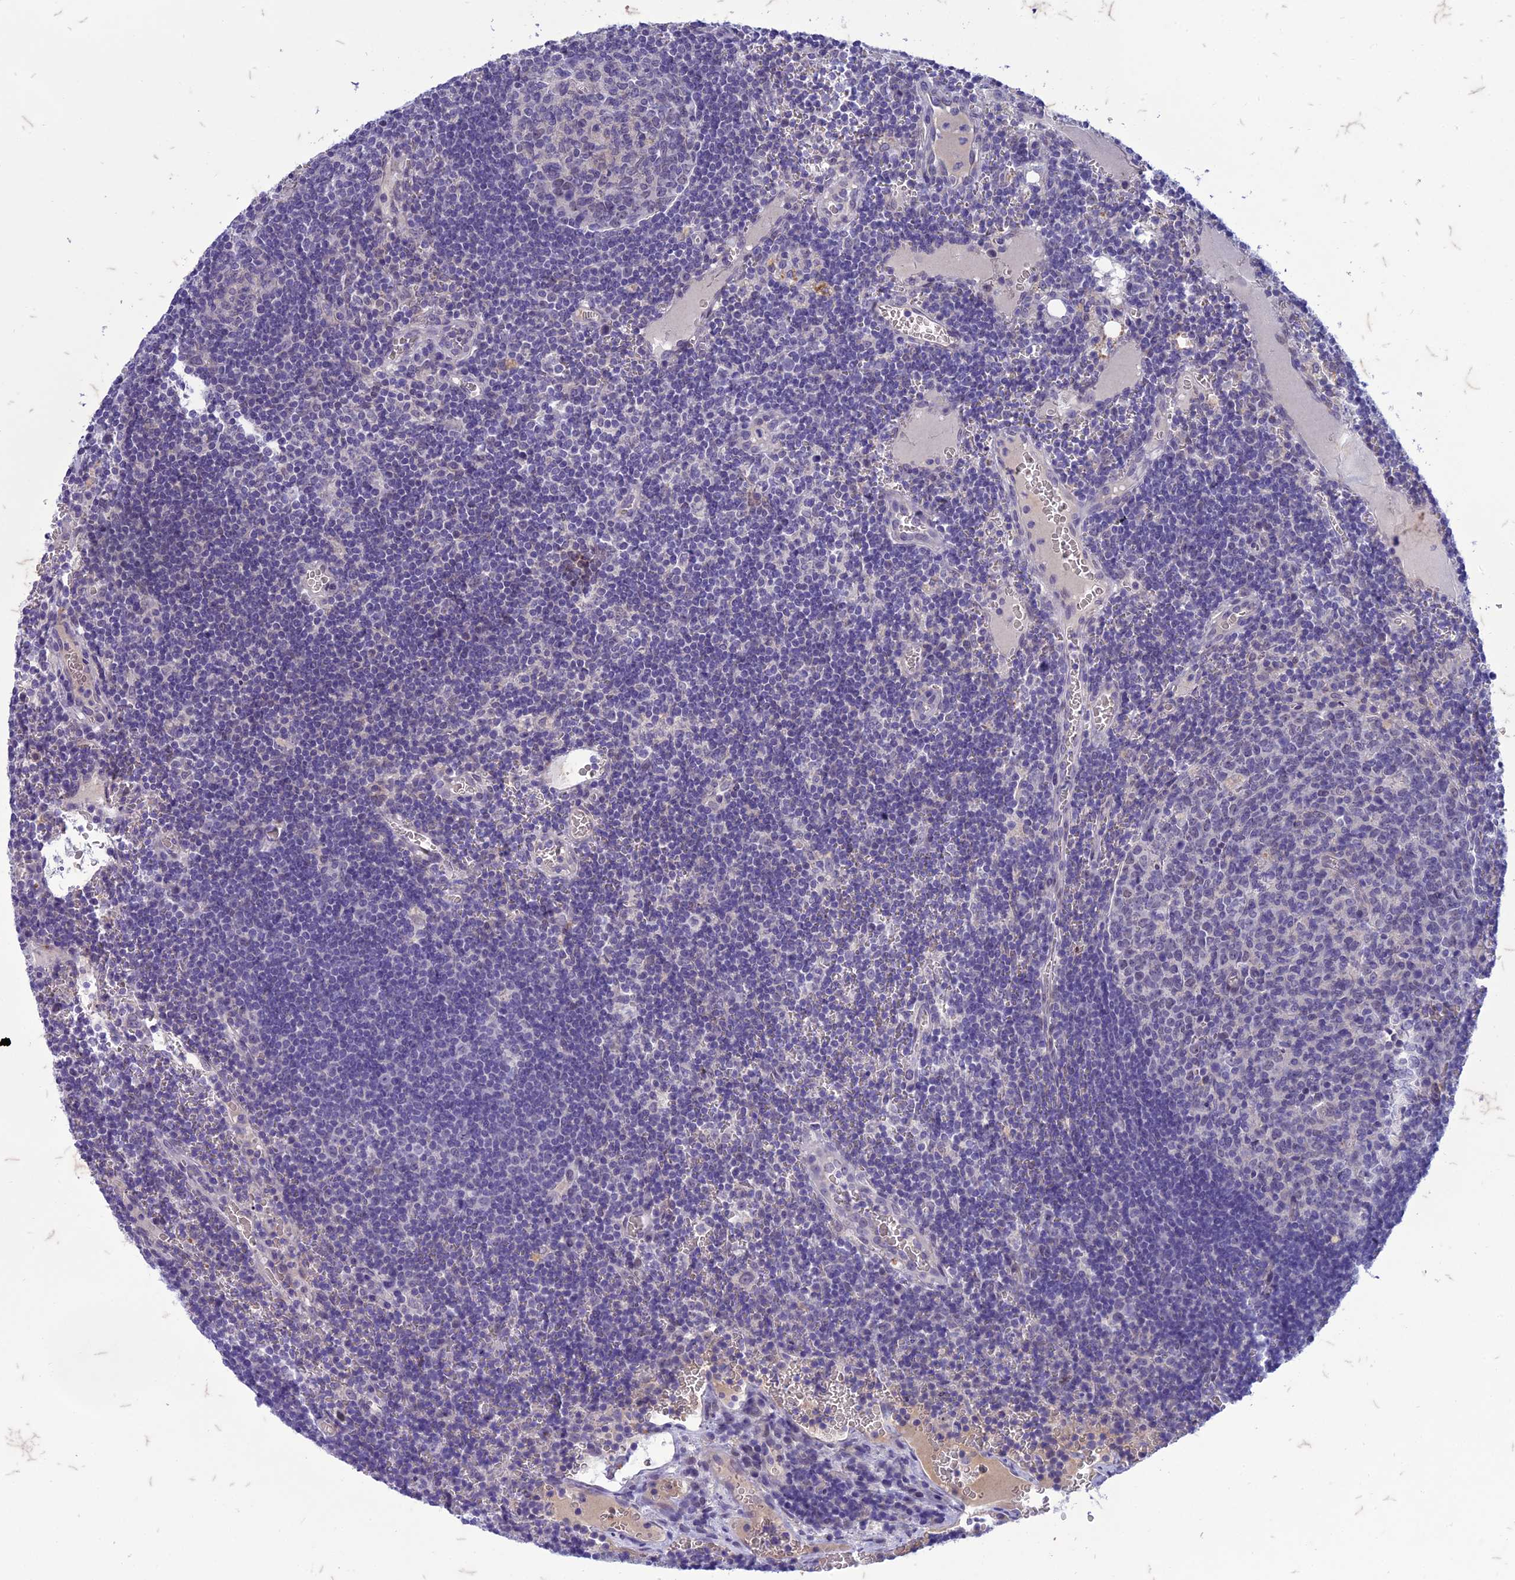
{"staining": {"intensity": "negative", "quantity": "none", "location": "none"}, "tissue": "lymph node", "cell_type": "Germinal center cells", "image_type": "normal", "snomed": [{"axis": "morphology", "description": "Normal tissue, NOS"}, {"axis": "topography", "description": "Lymph node"}], "caption": "A photomicrograph of lymph node stained for a protein displays no brown staining in germinal center cells. (Stains: DAB (3,3'-diaminobenzidine) immunohistochemistry with hematoxylin counter stain, Microscopy: brightfield microscopy at high magnification).", "gene": "ANKS4B", "patient": {"sex": "female", "age": 73}}